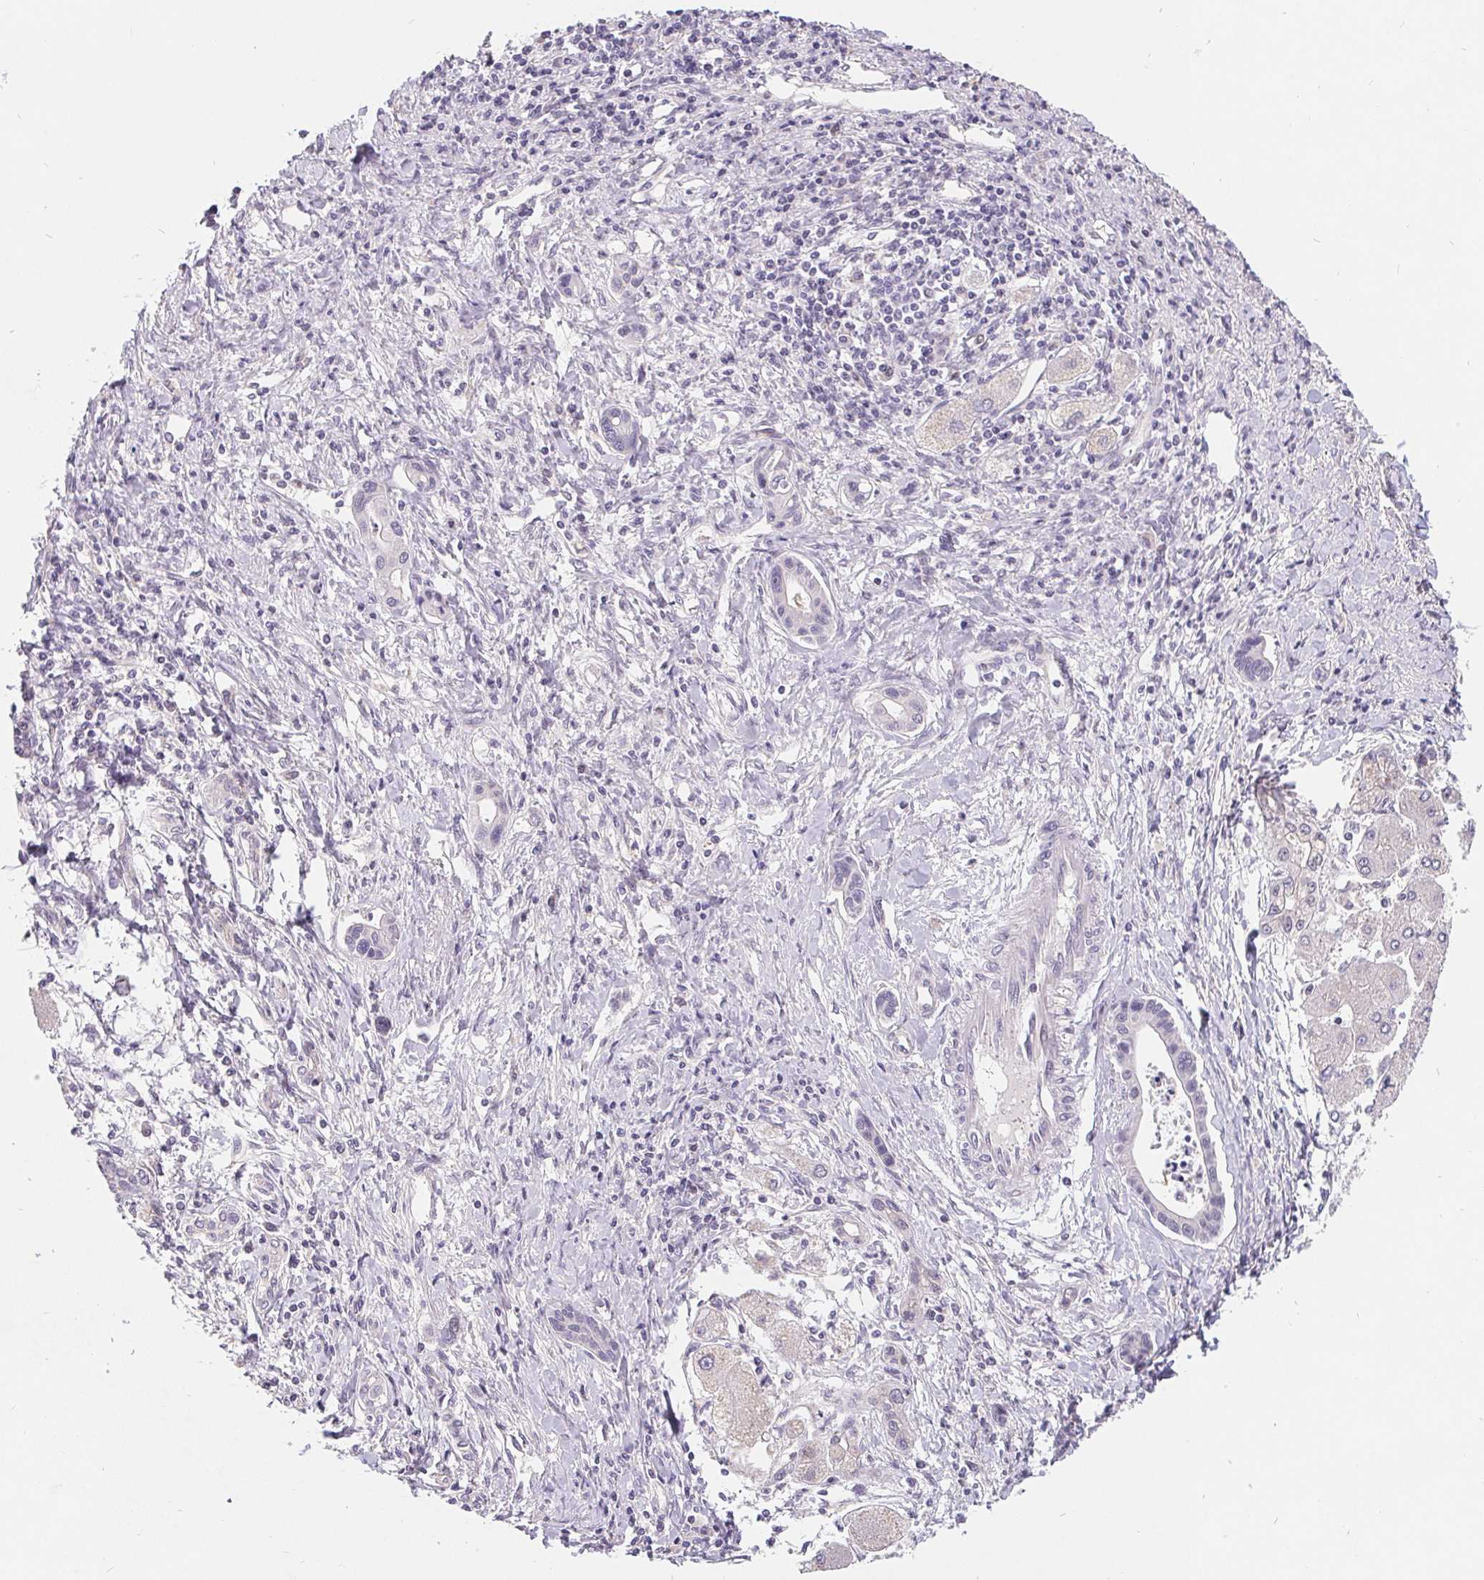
{"staining": {"intensity": "negative", "quantity": "none", "location": "none"}, "tissue": "liver cancer", "cell_type": "Tumor cells", "image_type": "cancer", "snomed": [{"axis": "morphology", "description": "Cholangiocarcinoma"}, {"axis": "topography", "description": "Liver"}], "caption": "High power microscopy photomicrograph of an immunohistochemistry (IHC) image of cholangiocarcinoma (liver), revealing no significant staining in tumor cells.", "gene": "POU2F1", "patient": {"sex": "male", "age": 66}}